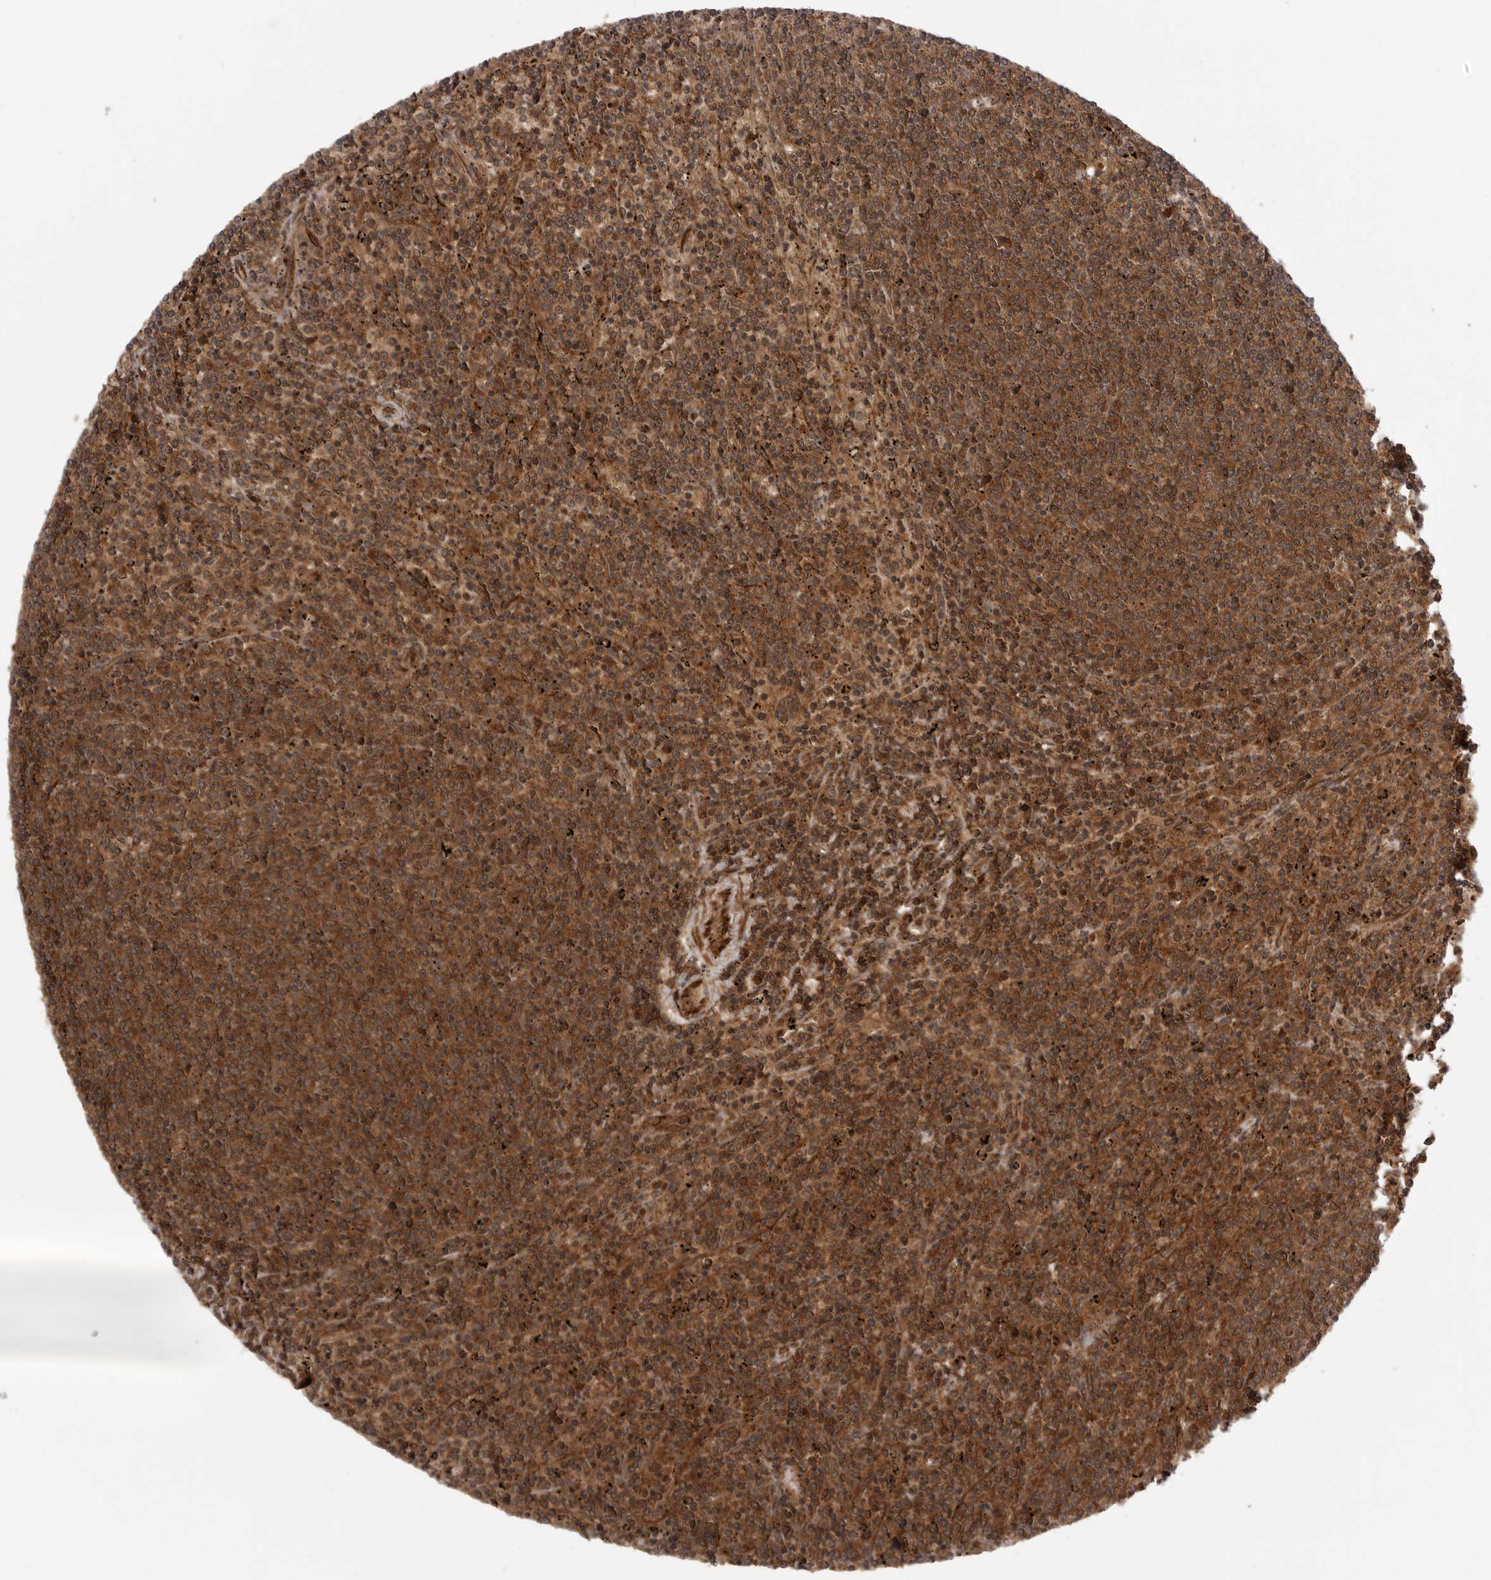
{"staining": {"intensity": "strong", "quantity": ">75%", "location": "cytoplasmic/membranous"}, "tissue": "lymphoma", "cell_type": "Tumor cells", "image_type": "cancer", "snomed": [{"axis": "morphology", "description": "Malignant lymphoma, non-Hodgkin's type, Low grade"}, {"axis": "topography", "description": "Spleen"}], "caption": "High-magnification brightfield microscopy of low-grade malignant lymphoma, non-Hodgkin's type stained with DAB (3,3'-diaminobenzidine) (brown) and counterstained with hematoxylin (blue). tumor cells exhibit strong cytoplasmic/membranous staining is present in about>75% of cells.", "gene": "PRDX4", "patient": {"sex": "female", "age": 50}}